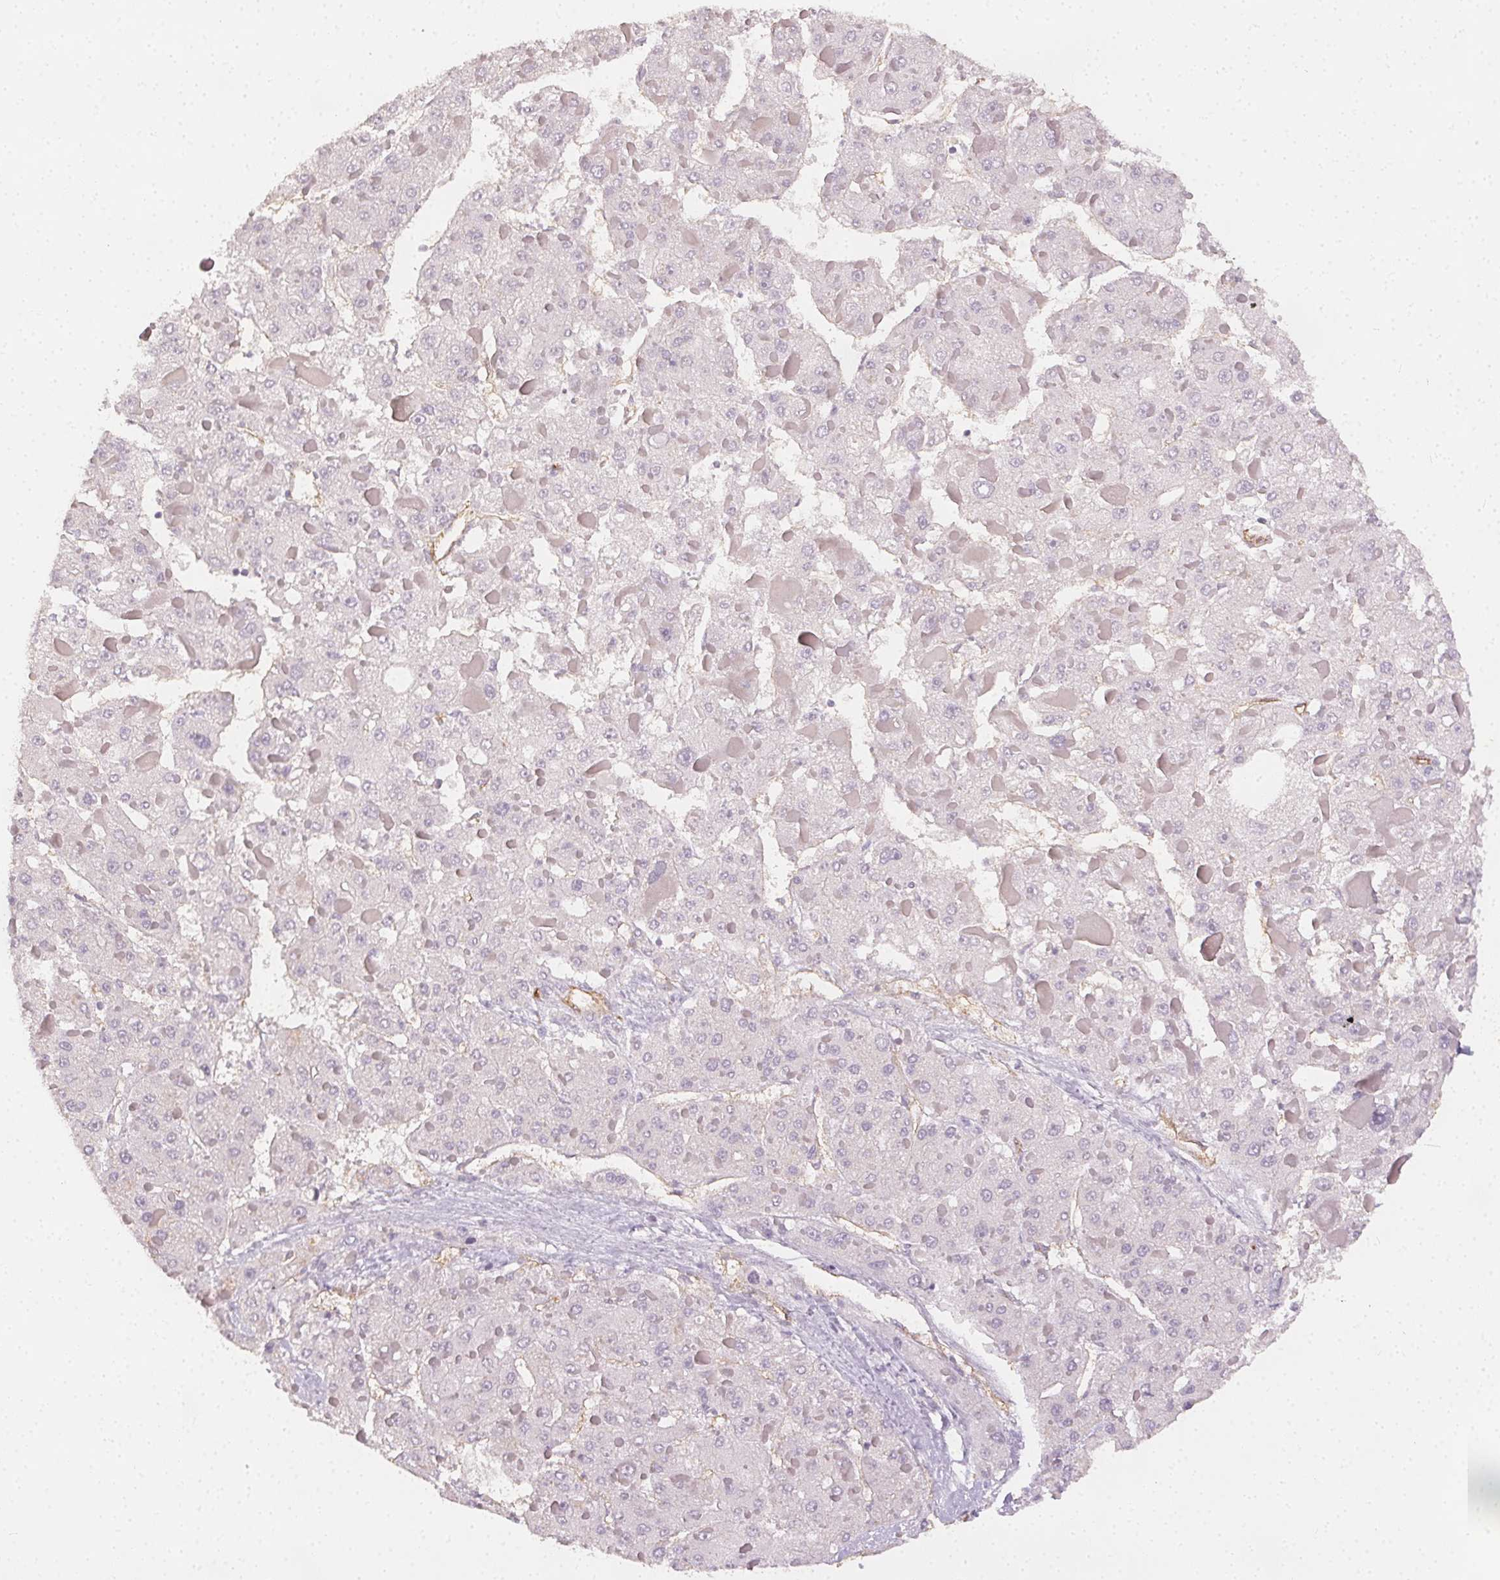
{"staining": {"intensity": "negative", "quantity": "none", "location": "none"}, "tissue": "liver cancer", "cell_type": "Tumor cells", "image_type": "cancer", "snomed": [{"axis": "morphology", "description": "Carcinoma, Hepatocellular, NOS"}, {"axis": "topography", "description": "Liver"}], "caption": "A high-resolution histopathology image shows IHC staining of liver cancer, which reveals no significant positivity in tumor cells. Nuclei are stained in blue.", "gene": "PODXL", "patient": {"sex": "female", "age": 73}}